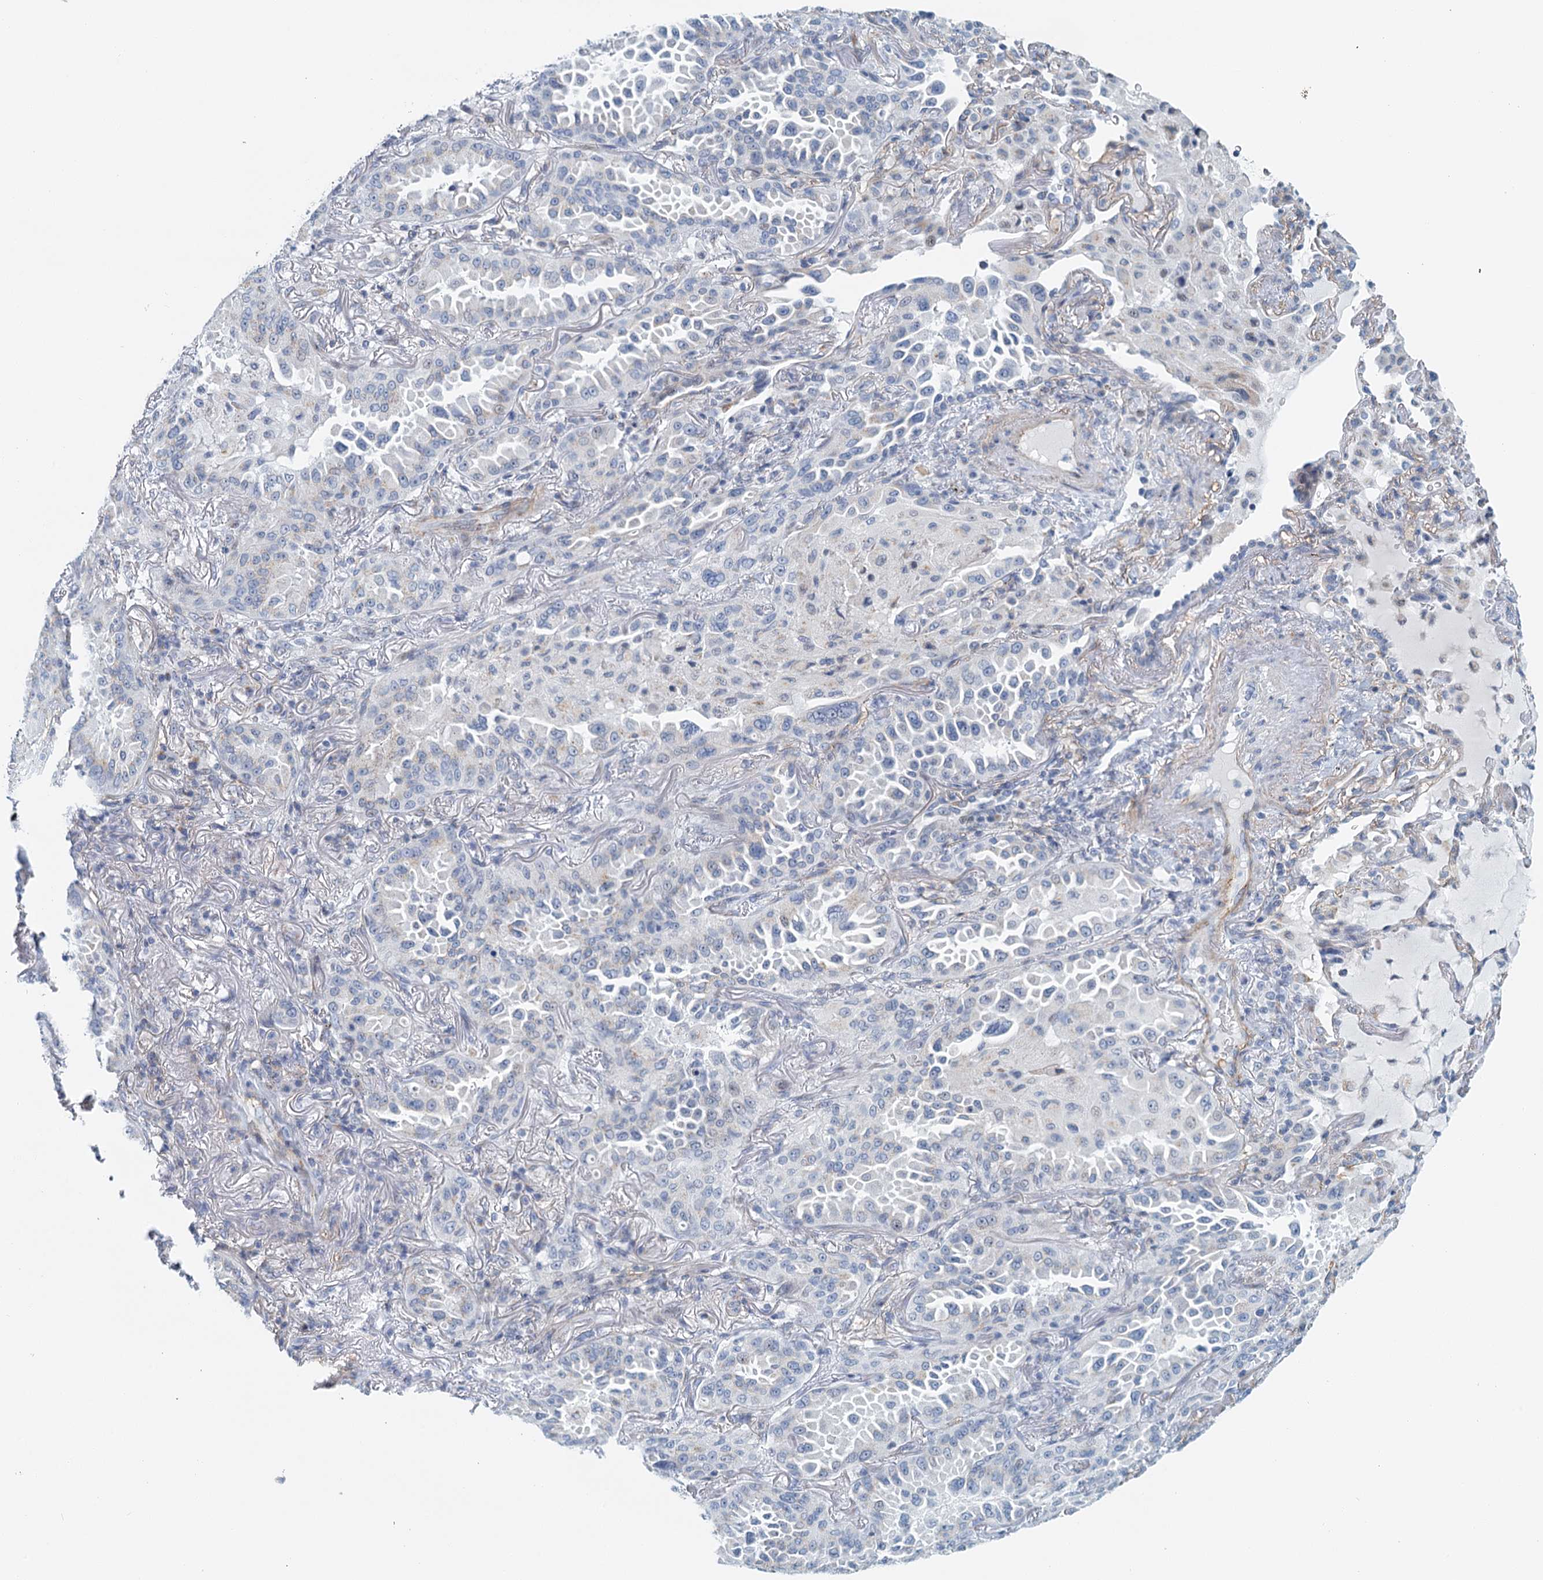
{"staining": {"intensity": "negative", "quantity": "none", "location": "none"}, "tissue": "lung cancer", "cell_type": "Tumor cells", "image_type": "cancer", "snomed": [{"axis": "morphology", "description": "Adenocarcinoma, NOS"}, {"axis": "topography", "description": "Lung"}], "caption": "The histopathology image displays no significant staining in tumor cells of lung adenocarcinoma.", "gene": "ZNF527", "patient": {"sex": "female", "age": 69}}